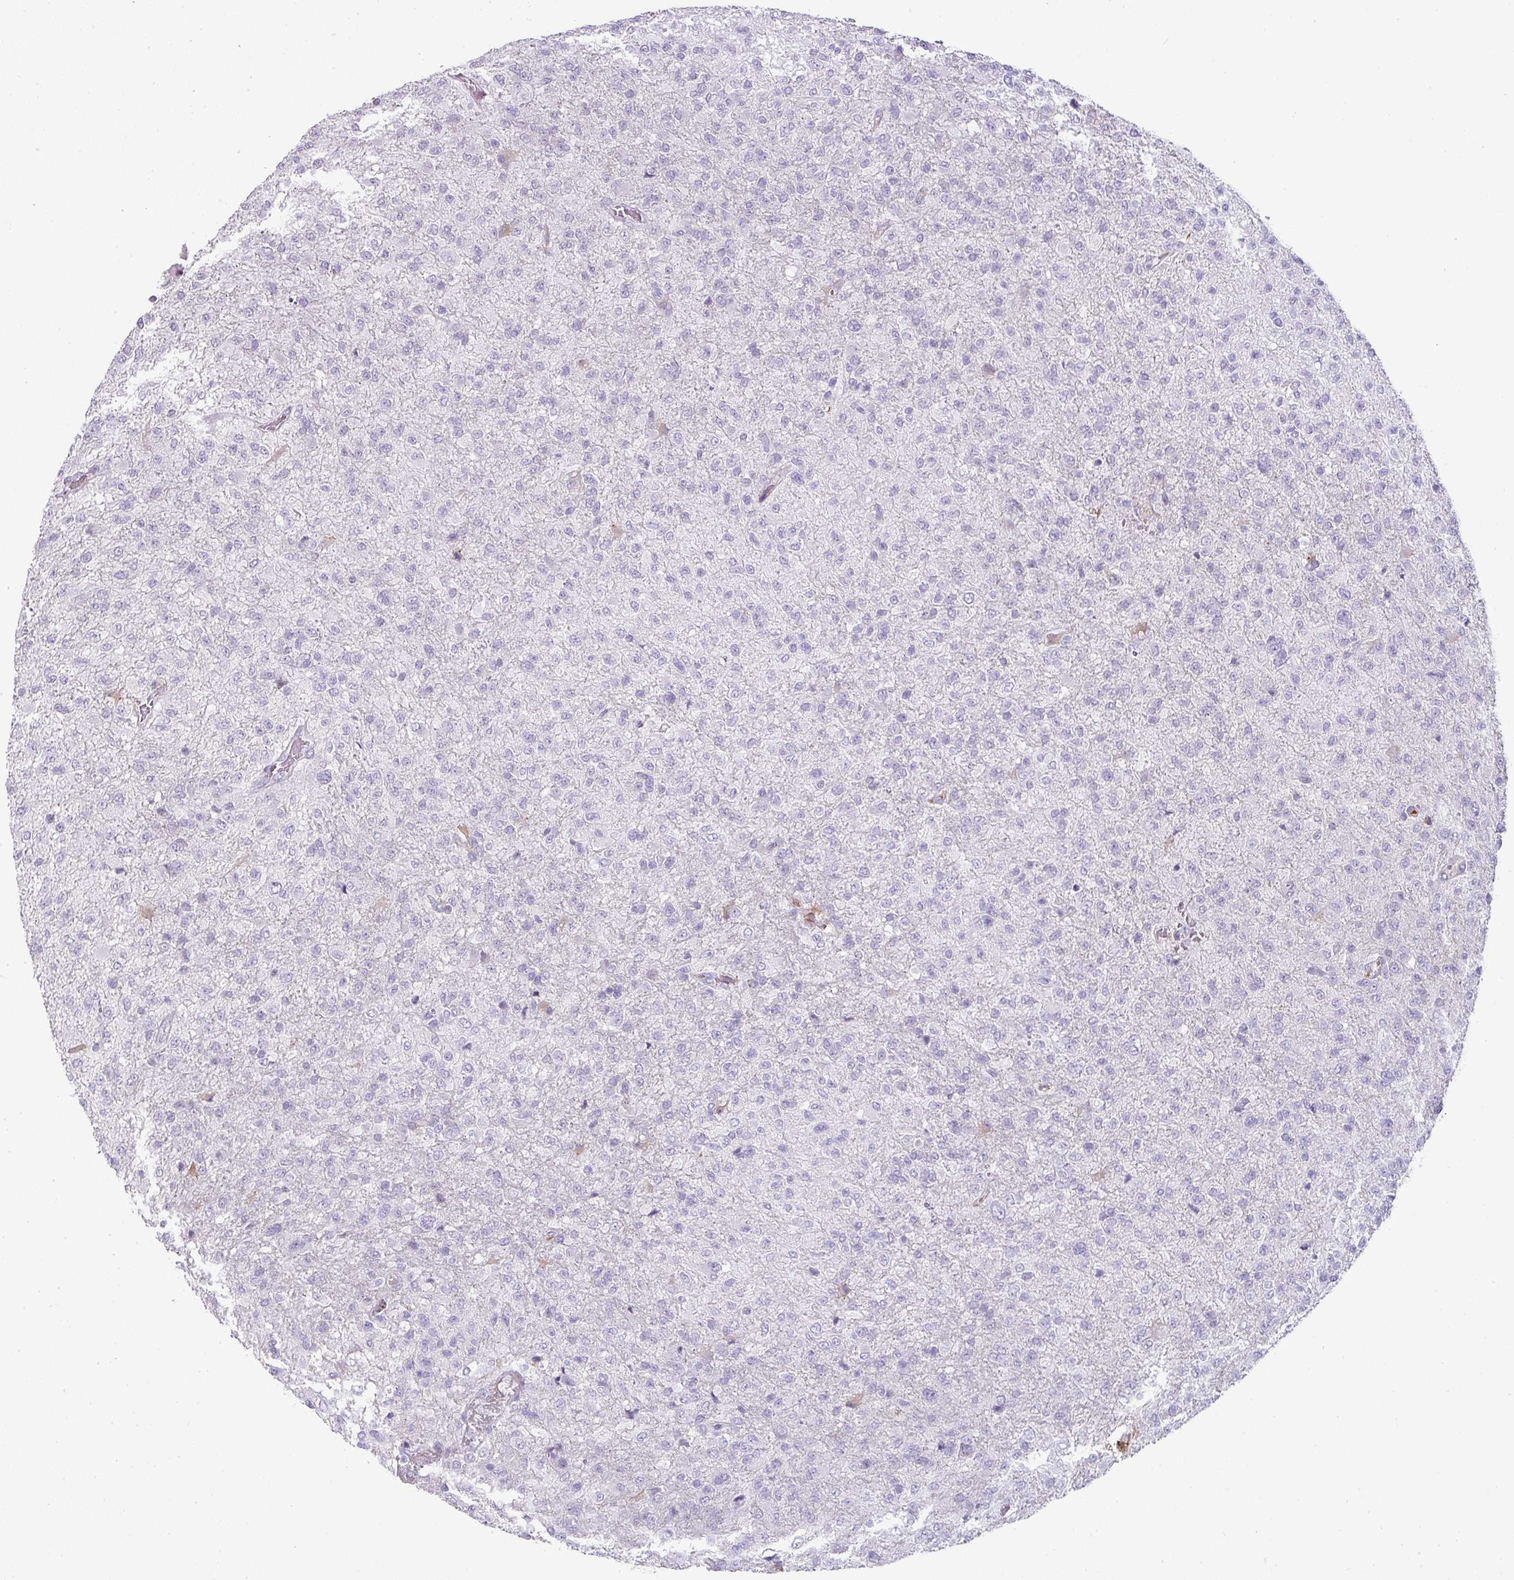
{"staining": {"intensity": "negative", "quantity": "none", "location": "none"}, "tissue": "glioma", "cell_type": "Tumor cells", "image_type": "cancer", "snomed": [{"axis": "morphology", "description": "Glioma, malignant, High grade"}, {"axis": "topography", "description": "Brain"}], "caption": "This is an IHC image of human malignant glioma (high-grade). There is no expression in tumor cells.", "gene": "FGF17", "patient": {"sex": "female", "age": 74}}